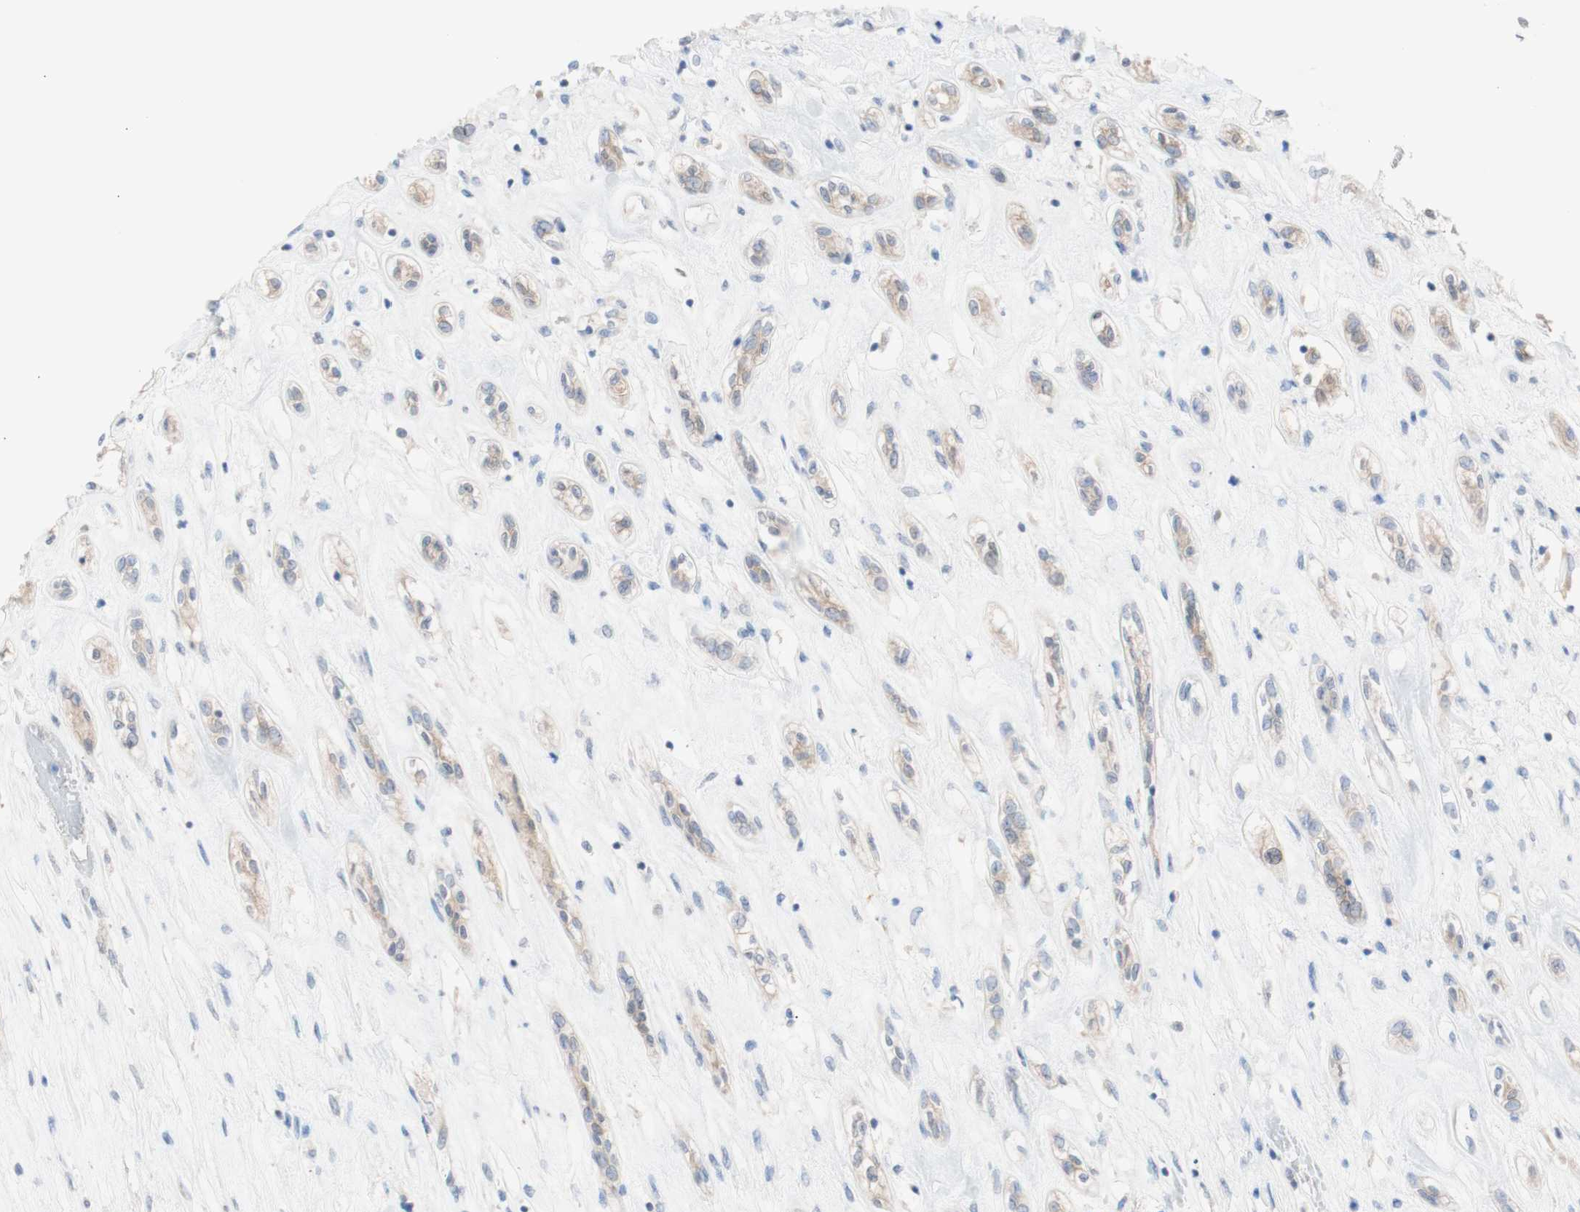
{"staining": {"intensity": "weak", "quantity": ">75%", "location": "cytoplasmic/membranous"}, "tissue": "renal cancer", "cell_type": "Tumor cells", "image_type": "cancer", "snomed": [{"axis": "morphology", "description": "Adenocarcinoma, NOS"}, {"axis": "topography", "description": "Kidney"}], "caption": "This is a histology image of immunohistochemistry staining of renal adenocarcinoma, which shows weak expression in the cytoplasmic/membranous of tumor cells.", "gene": "PRMT5", "patient": {"sex": "female", "age": 70}}